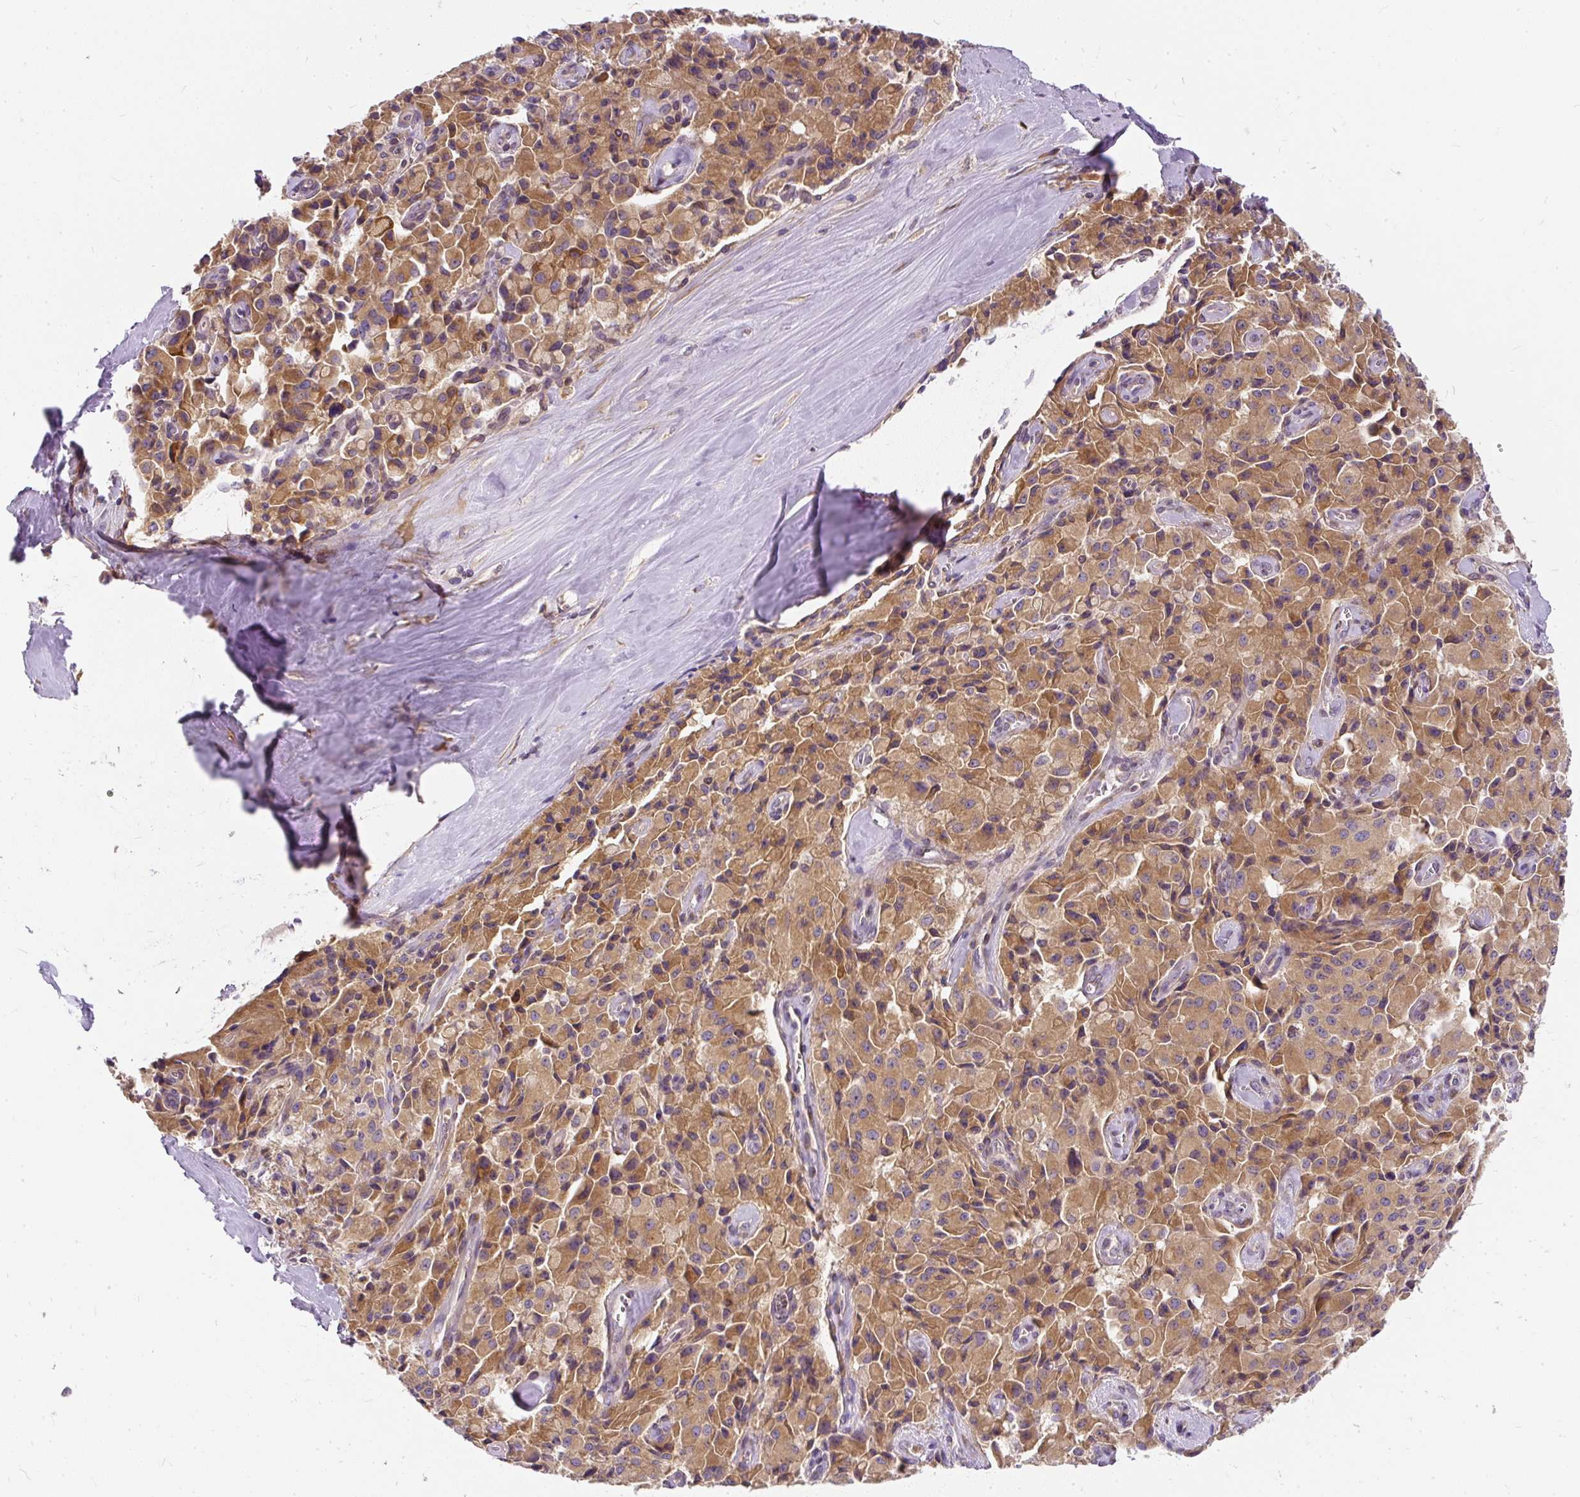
{"staining": {"intensity": "moderate", "quantity": ">75%", "location": "cytoplasmic/membranous"}, "tissue": "pancreatic cancer", "cell_type": "Tumor cells", "image_type": "cancer", "snomed": [{"axis": "morphology", "description": "Adenocarcinoma, NOS"}, {"axis": "topography", "description": "Pancreas"}], "caption": "Pancreatic cancer stained with immunohistochemistry (IHC) demonstrates moderate cytoplasmic/membranous positivity in approximately >75% of tumor cells.", "gene": "CYP20A1", "patient": {"sex": "male", "age": 65}}